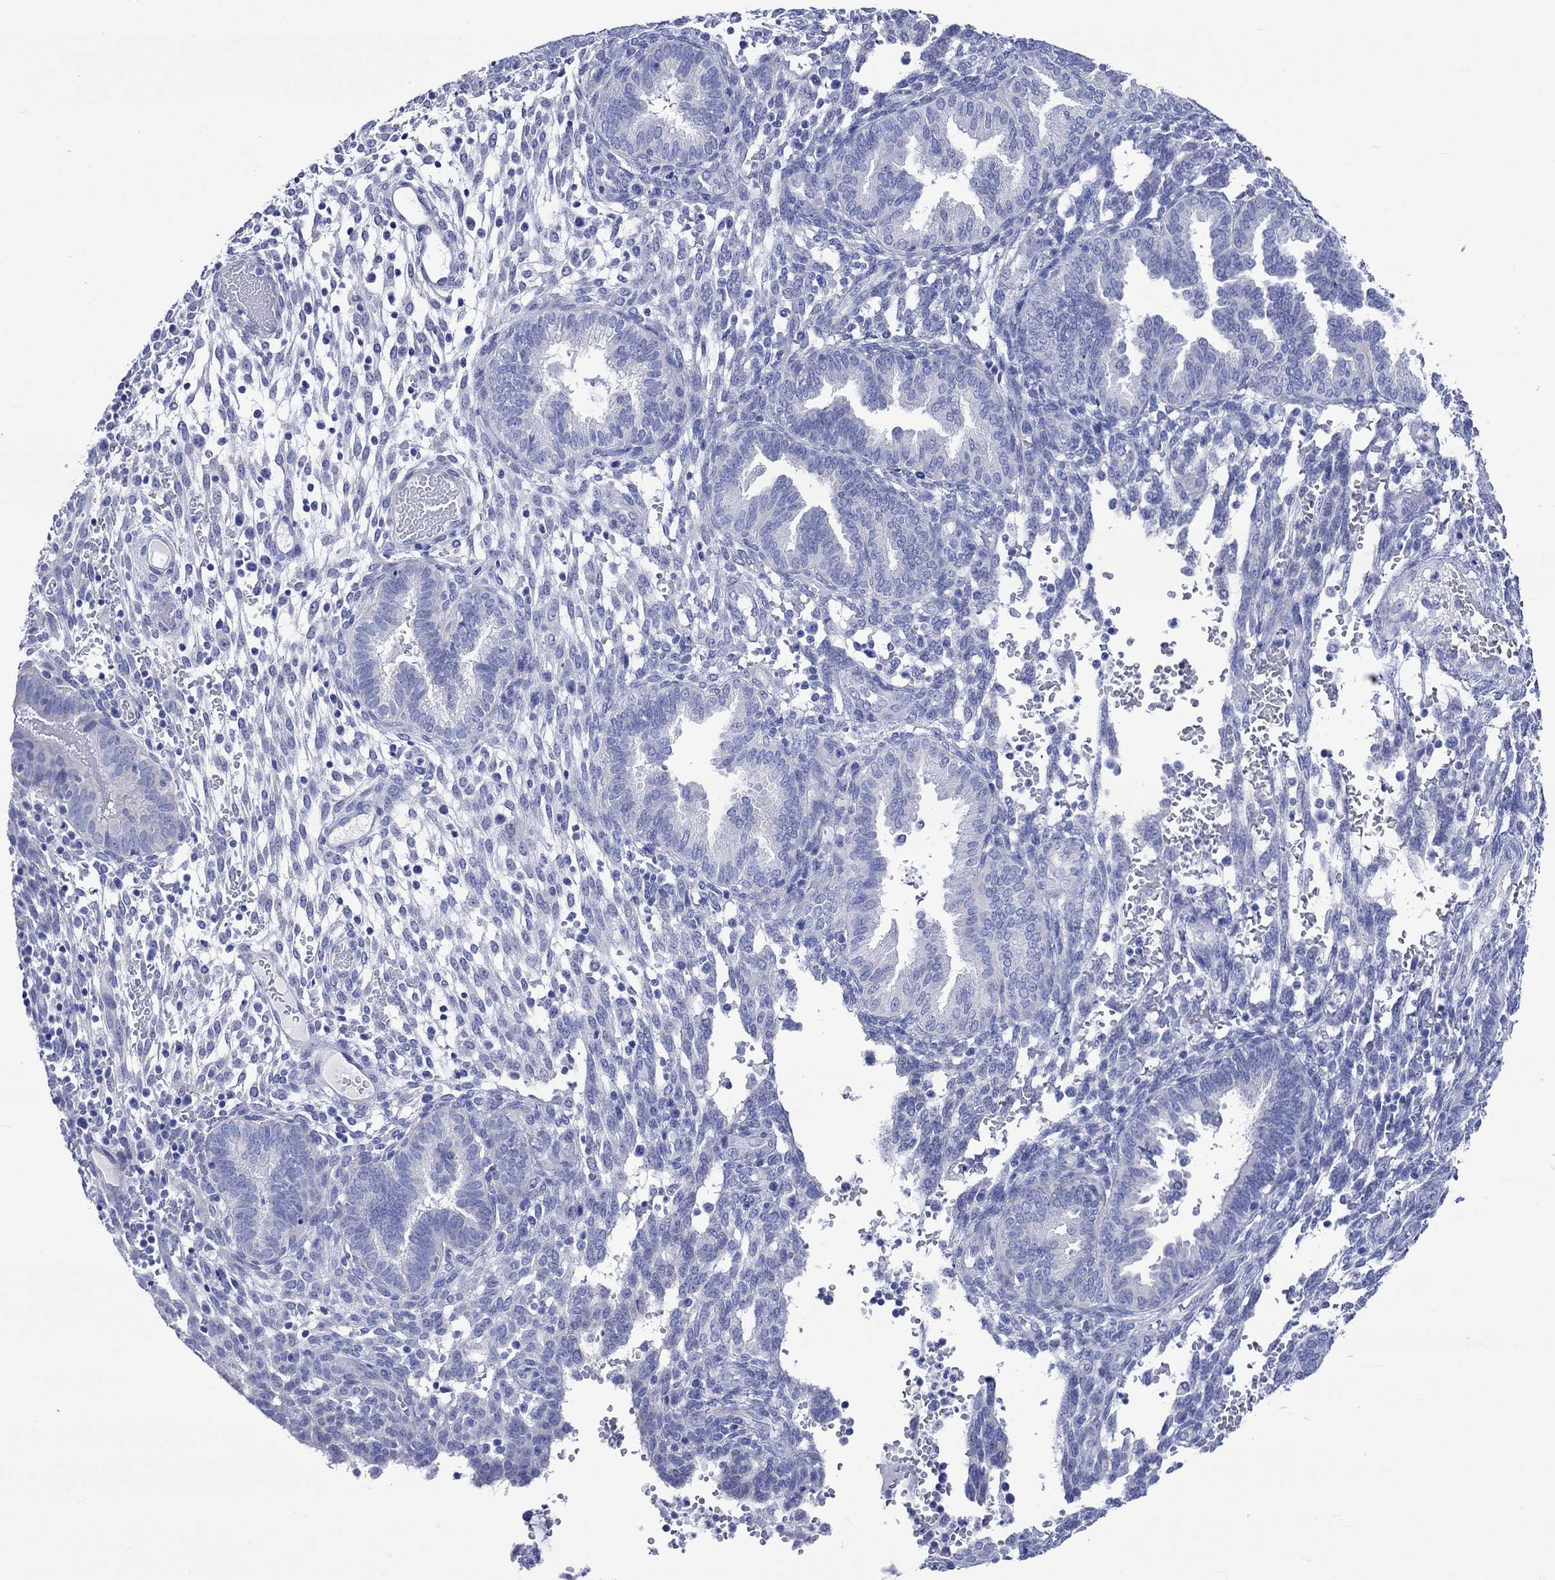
{"staining": {"intensity": "negative", "quantity": "none", "location": "none"}, "tissue": "endometrium", "cell_type": "Cells in endometrial stroma", "image_type": "normal", "snomed": [{"axis": "morphology", "description": "Normal tissue, NOS"}, {"axis": "topography", "description": "Endometrium"}], "caption": "Cells in endometrial stroma show no significant protein positivity in unremarkable endometrium. The staining was performed using DAB (3,3'-diaminobenzidine) to visualize the protein expression in brown, while the nuclei were stained in blue with hematoxylin (Magnification: 20x).", "gene": "HARBI1", "patient": {"sex": "female", "age": 42}}